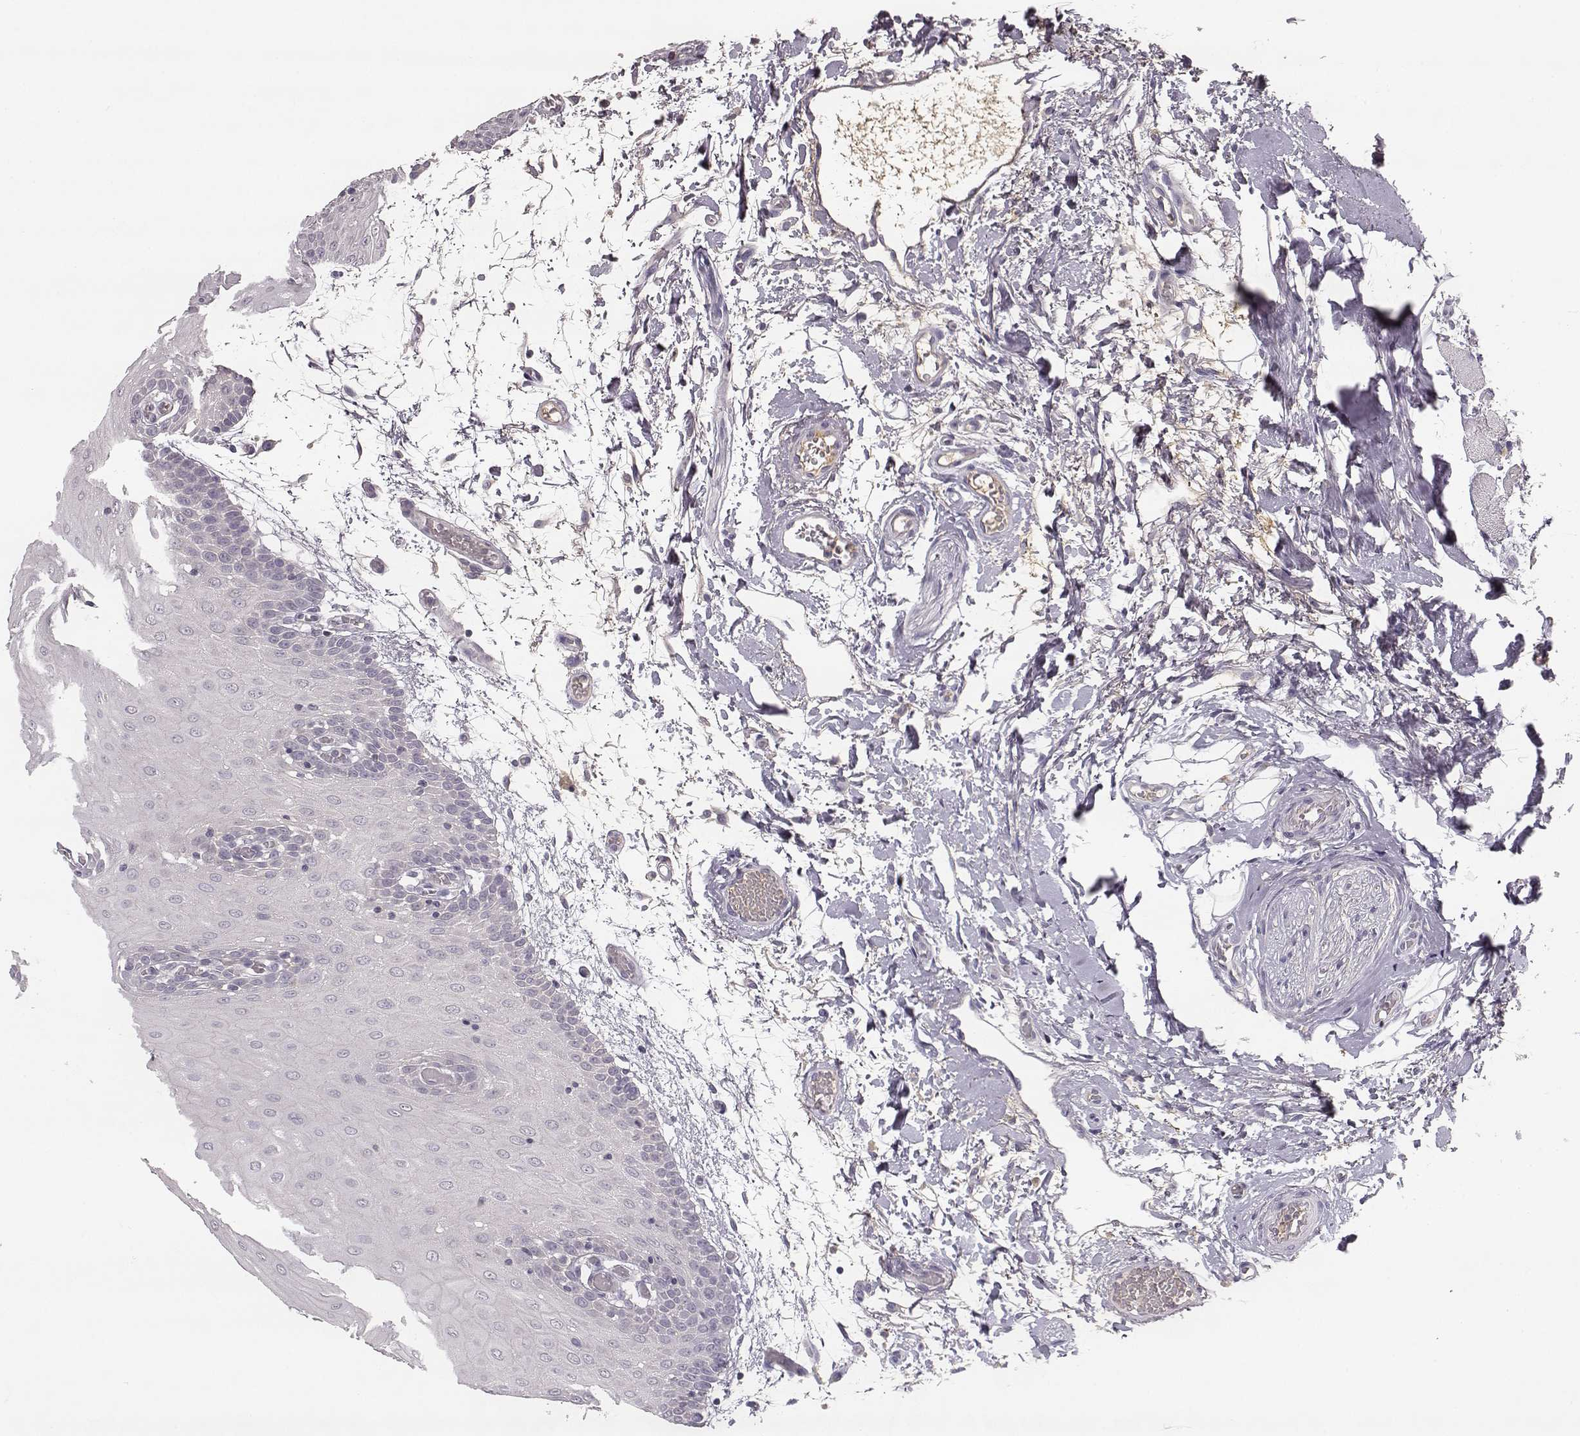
{"staining": {"intensity": "negative", "quantity": "none", "location": "none"}, "tissue": "oral mucosa", "cell_type": "Squamous epithelial cells", "image_type": "normal", "snomed": [{"axis": "morphology", "description": "Normal tissue, NOS"}, {"axis": "morphology", "description": "Squamous cell carcinoma, NOS"}, {"axis": "topography", "description": "Oral tissue"}, {"axis": "topography", "description": "Head-Neck"}], "caption": "A photomicrograph of oral mucosa stained for a protein demonstrates no brown staining in squamous epithelial cells. (DAB immunohistochemistry (IHC) with hematoxylin counter stain).", "gene": "YJEFN3", "patient": {"sex": "female", "age": 75}}